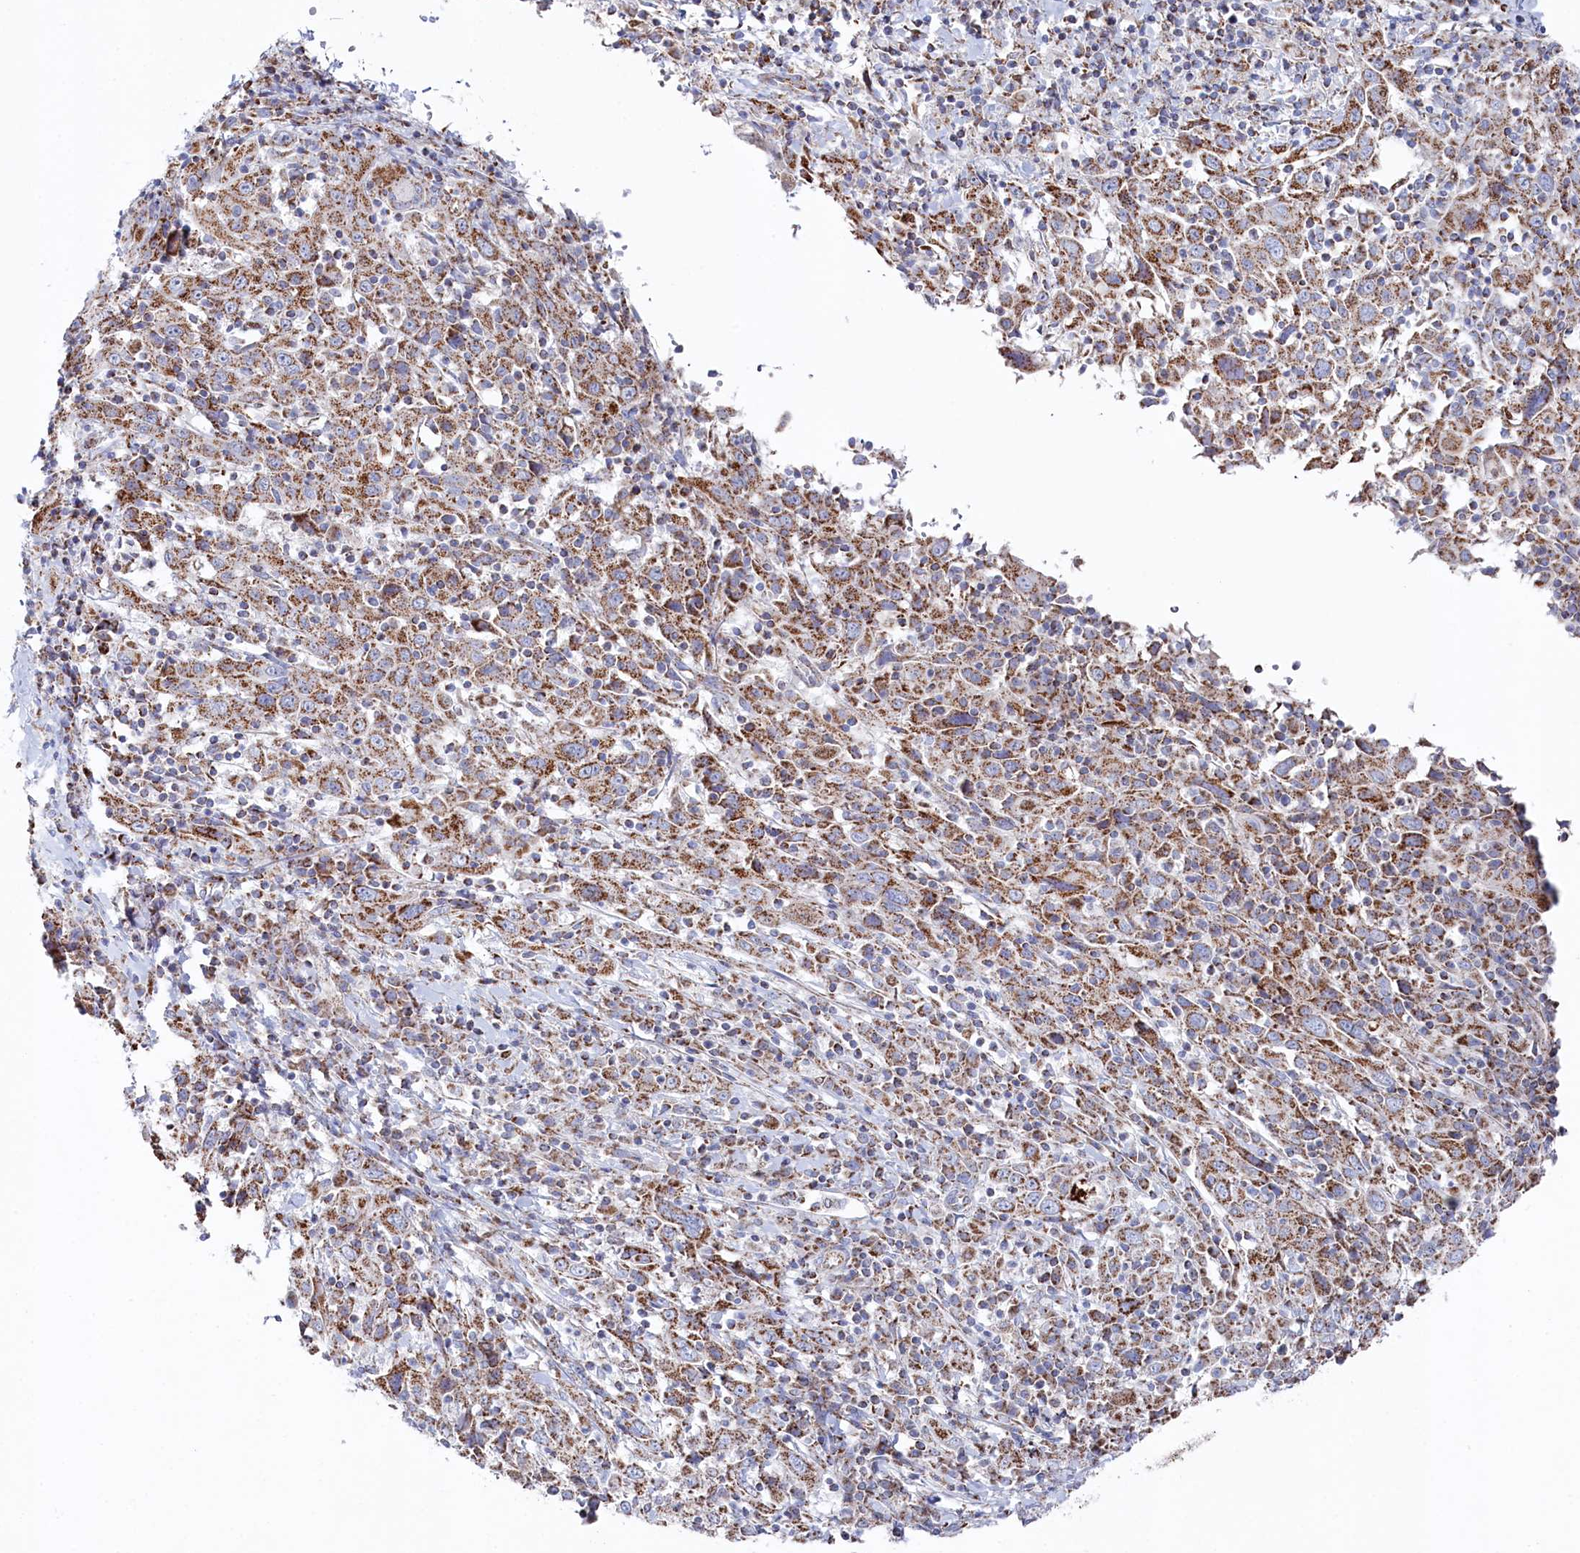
{"staining": {"intensity": "moderate", "quantity": ">75%", "location": "cytoplasmic/membranous"}, "tissue": "cervical cancer", "cell_type": "Tumor cells", "image_type": "cancer", "snomed": [{"axis": "morphology", "description": "Squamous cell carcinoma, NOS"}, {"axis": "topography", "description": "Cervix"}], "caption": "Cervical squamous cell carcinoma stained for a protein (brown) shows moderate cytoplasmic/membranous positive positivity in about >75% of tumor cells.", "gene": "GLS2", "patient": {"sex": "female", "age": 46}}